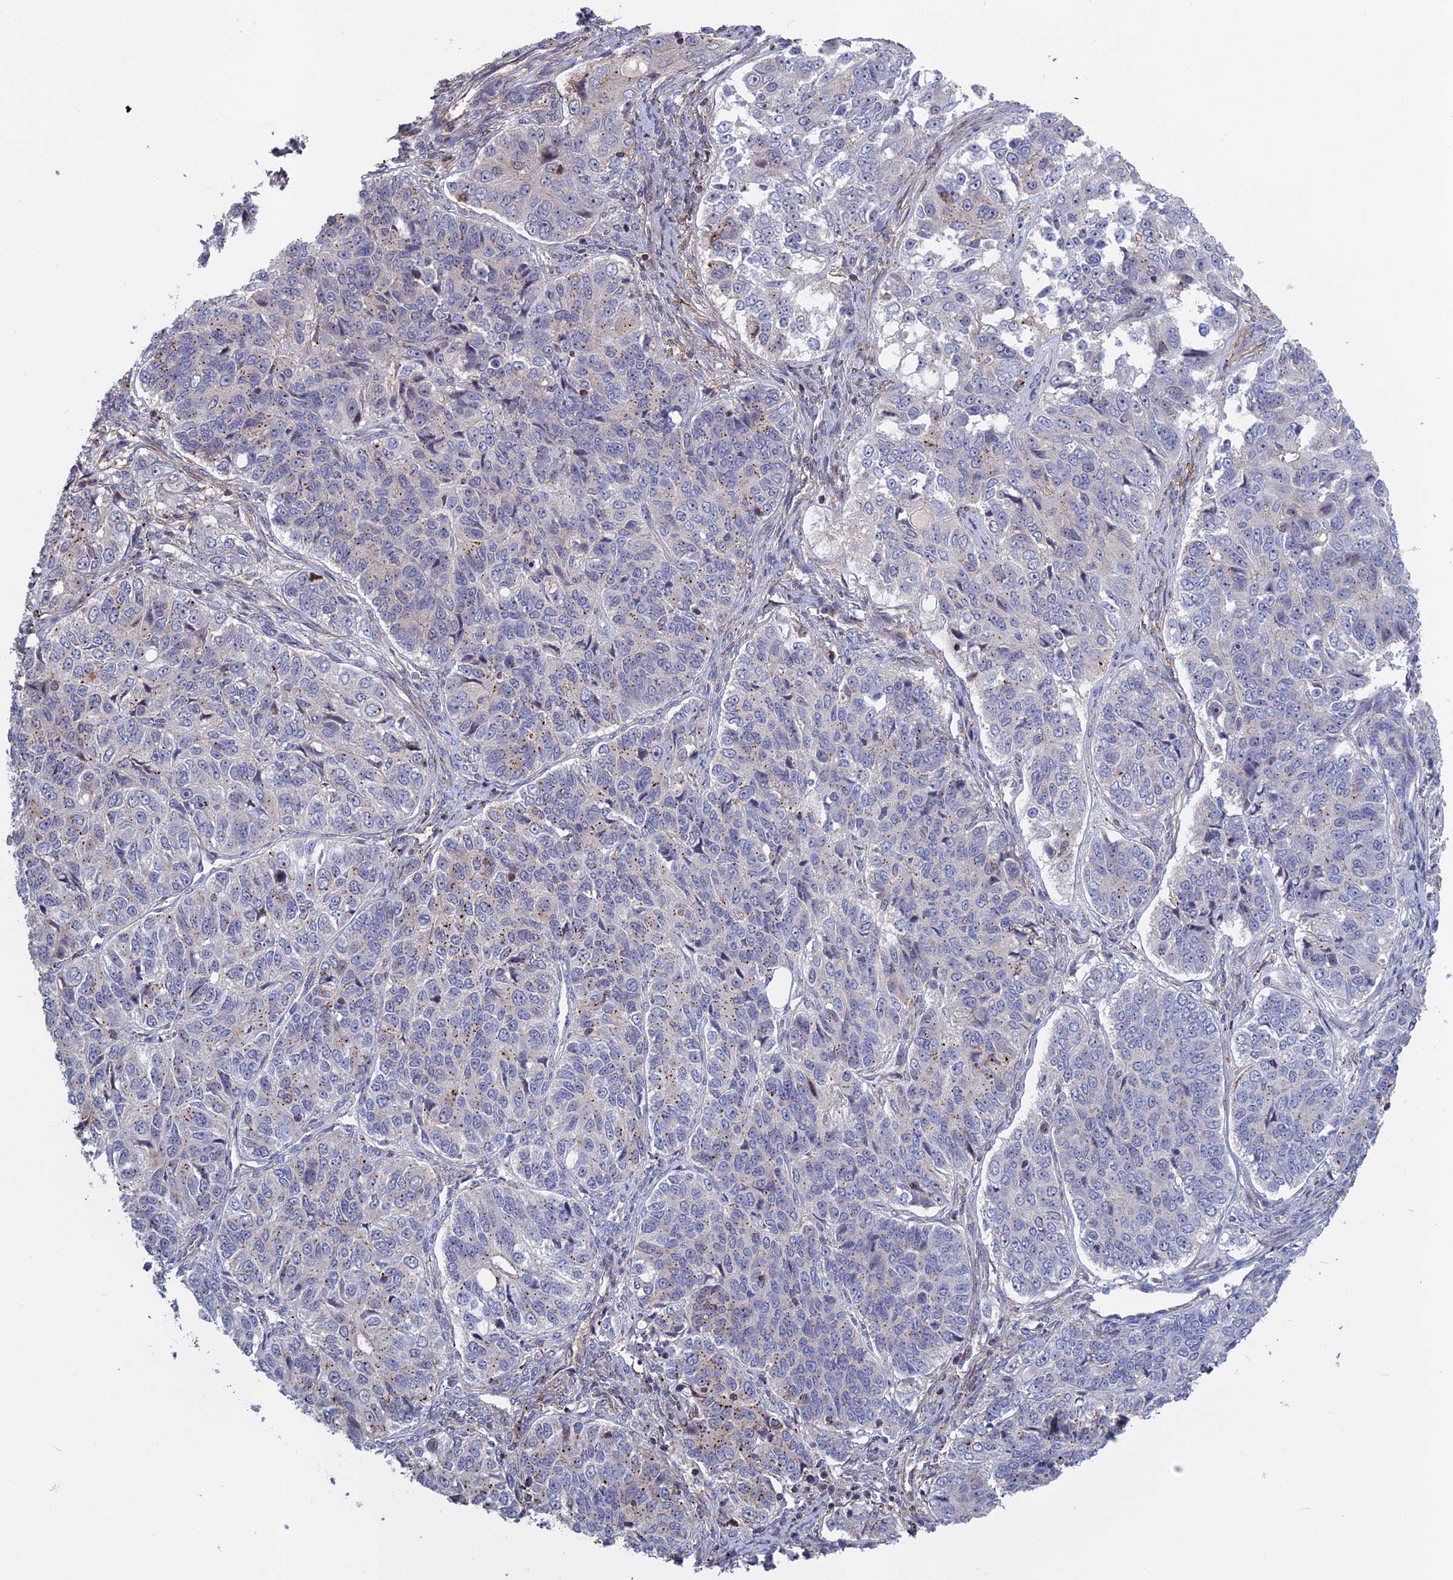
{"staining": {"intensity": "negative", "quantity": "none", "location": "none"}, "tissue": "ovarian cancer", "cell_type": "Tumor cells", "image_type": "cancer", "snomed": [{"axis": "morphology", "description": "Carcinoma, endometroid"}, {"axis": "topography", "description": "Ovary"}], "caption": "Human endometroid carcinoma (ovarian) stained for a protein using immunohistochemistry reveals no expression in tumor cells.", "gene": "LYPD5", "patient": {"sex": "female", "age": 51}}